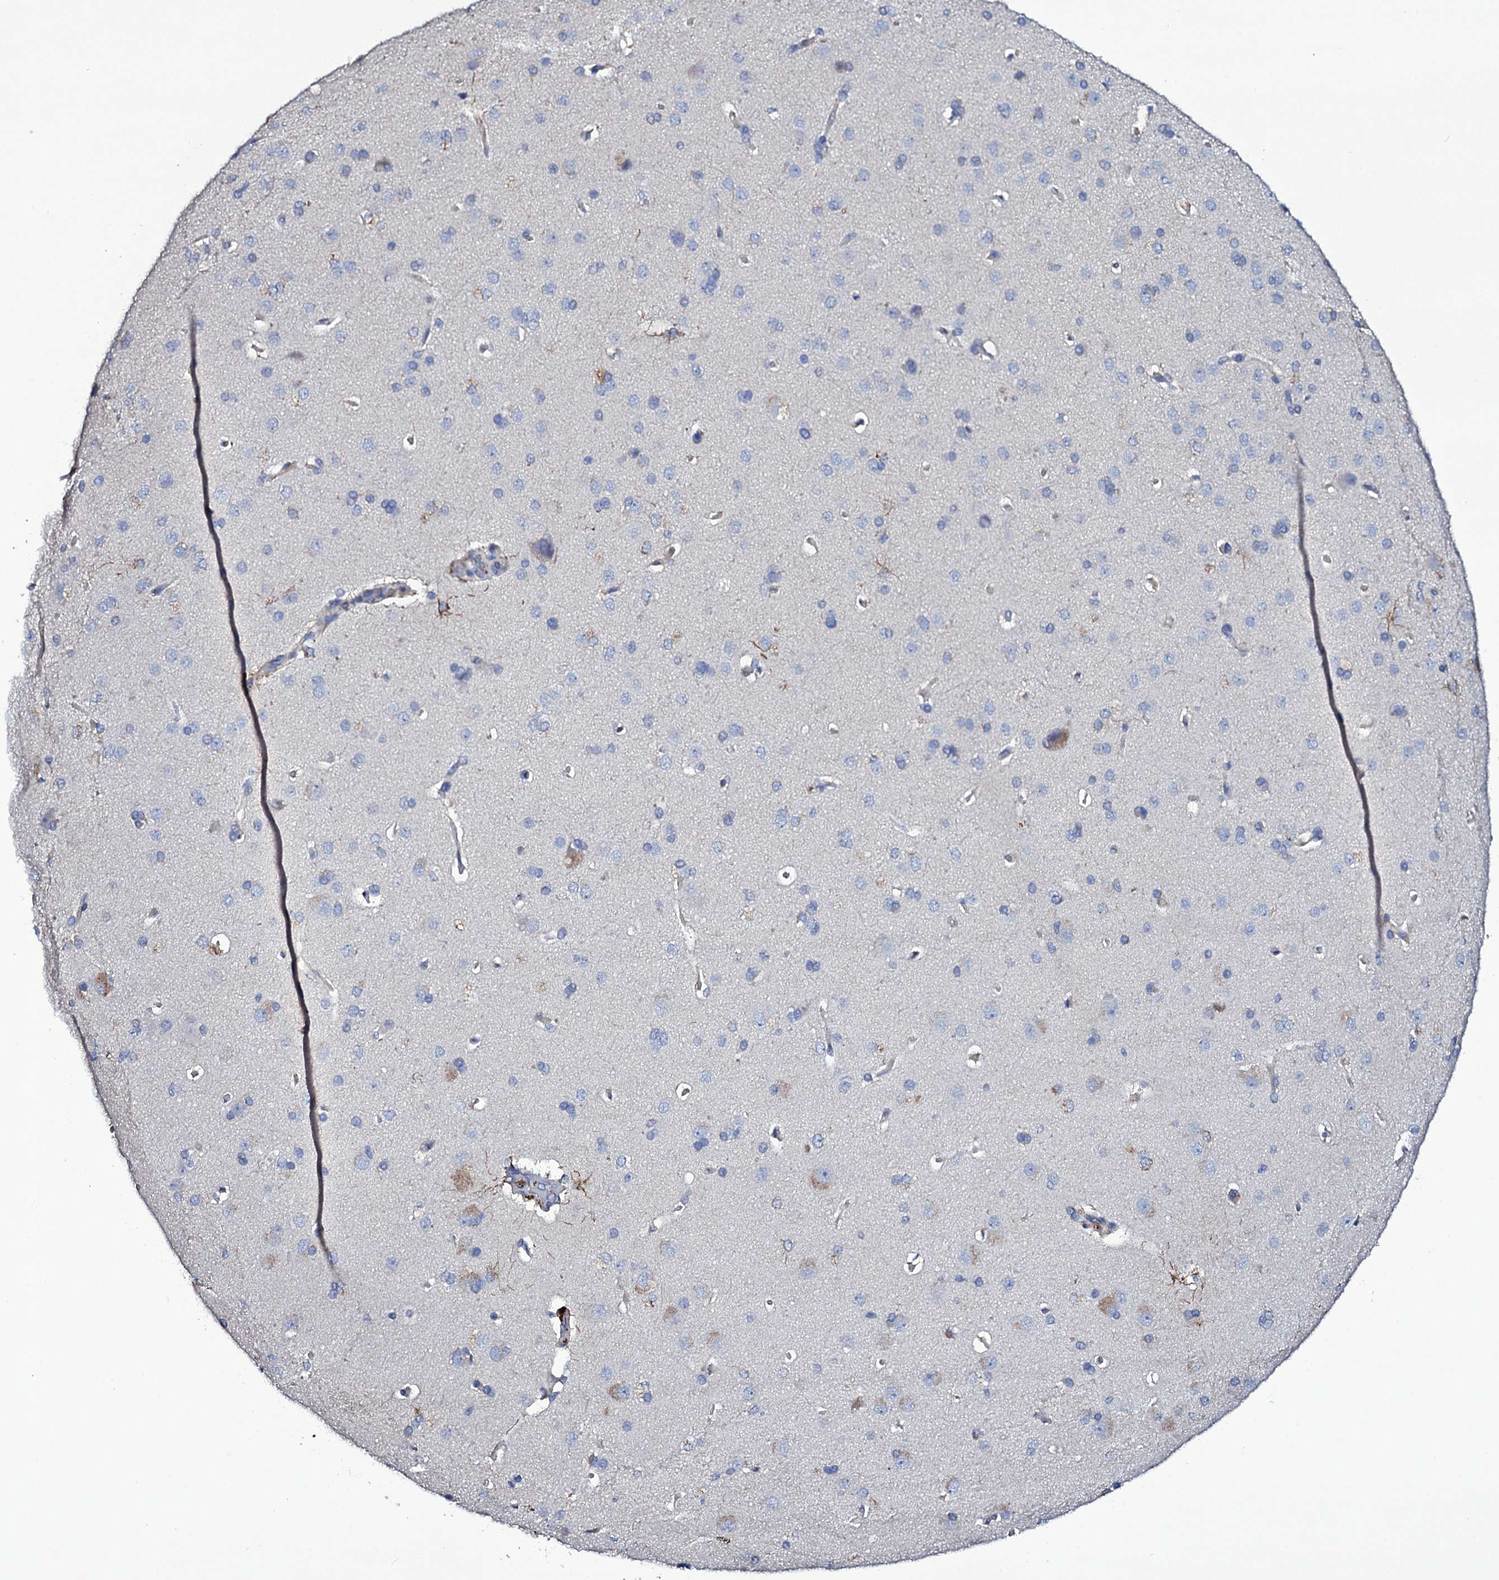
{"staining": {"intensity": "moderate", "quantity": "25%-75%", "location": "cytoplasmic/membranous"}, "tissue": "cerebral cortex", "cell_type": "Endothelial cells", "image_type": "normal", "snomed": [{"axis": "morphology", "description": "Normal tissue, NOS"}, {"axis": "topography", "description": "Cerebral cortex"}], "caption": "The immunohistochemical stain highlights moderate cytoplasmic/membranous positivity in endothelial cells of benign cerebral cortex. The staining was performed using DAB, with brown indicating positive protein expression. Nuclei are stained blue with hematoxylin.", "gene": "BCL2L14", "patient": {"sex": "male", "age": 62}}